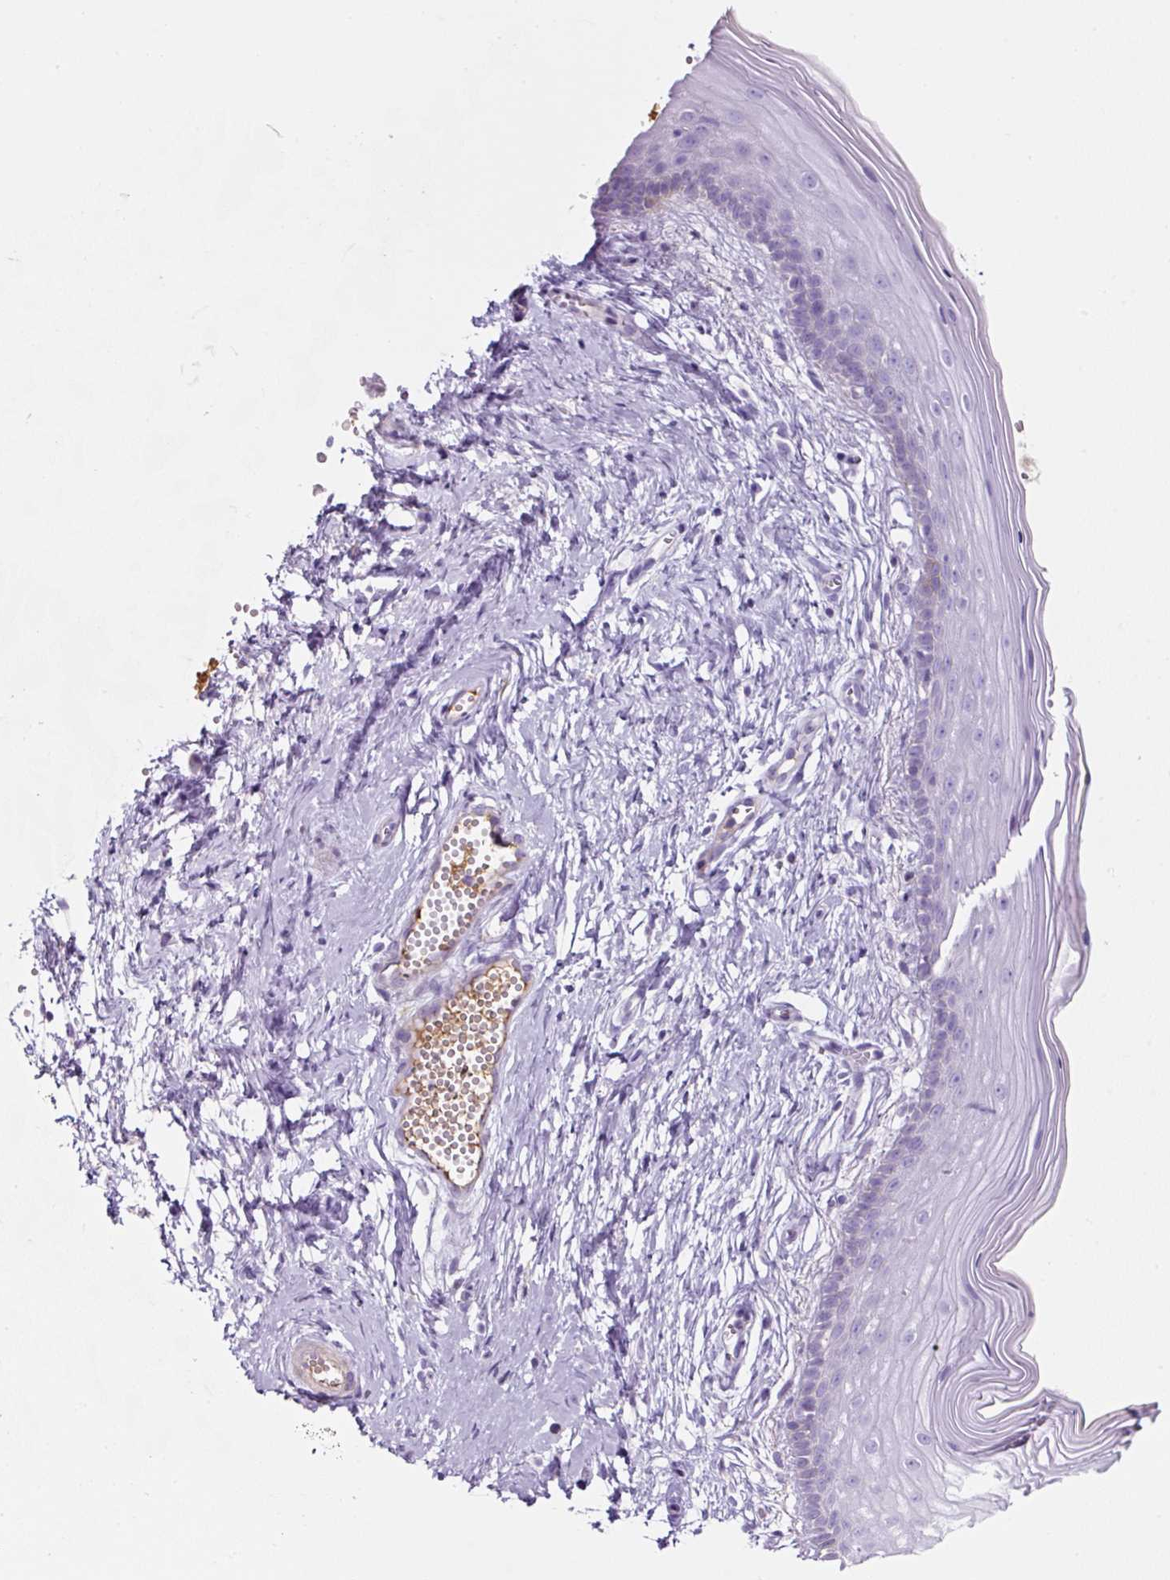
{"staining": {"intensity": "negative", "quantity": "none", "location": "none"}, "tissue": "vagina", "cell_type": "Squamous epithelial cells", "image_type": "normal", "snomed": [{"axis": "morphology", "description": "Normal tissue, NOS"}, {"axis": "topography", "description": "Vagina"}], "caption": "A histopathology image of vagina stained for a protein shows no brown staining in squamous epithelial cells.", "gene": "OR14A2", "patient": {"sex": "female", "age": 38}}